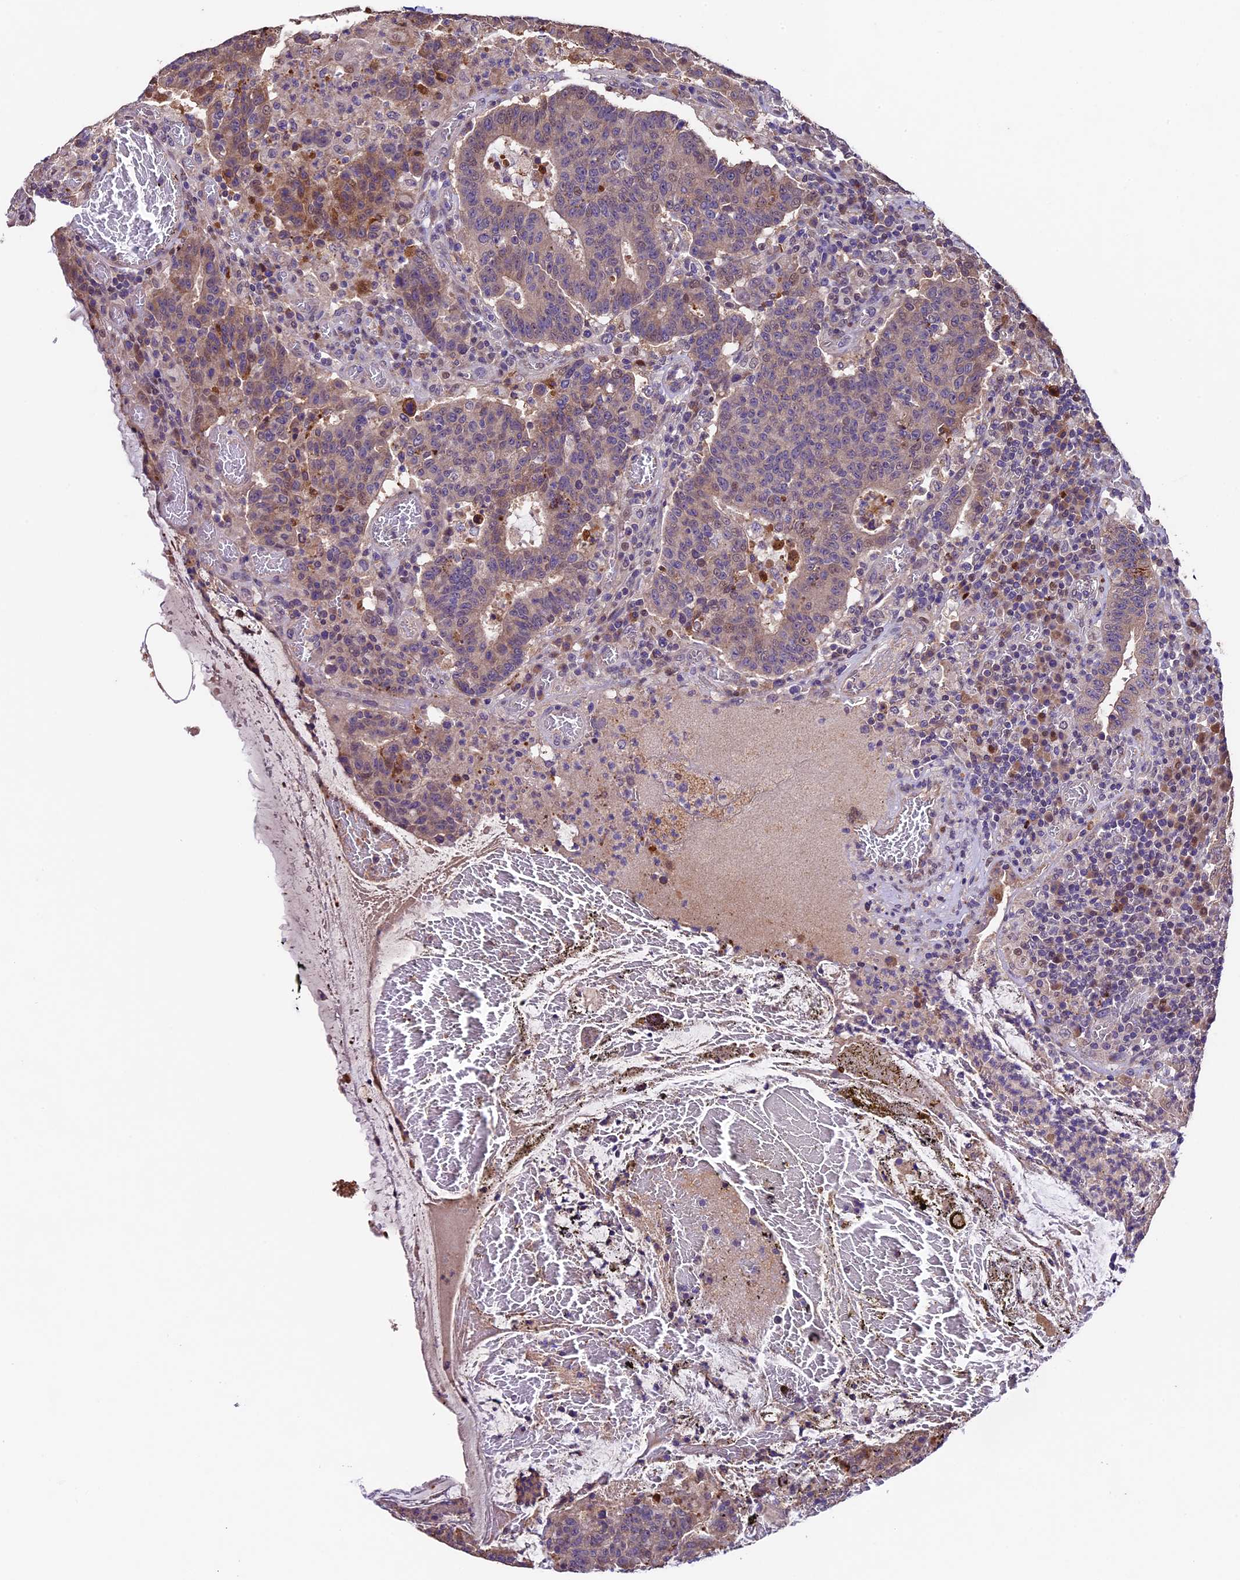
{"staining": {"intensity": "weak", "quantity": "25%-75%", "location": "cytoplasmic/membranous"}, "tissue": "colorectal cancer", "cell_type": "Tumor cells", "image_type": "cancer", "snomed": [{"axis": "morphology", "description": "Adenocarcinoma, NOS"}, {"axis": "topography", "description": "Colon"}], "caption": "Immunohistochemistry staining of adenocarcinoma (colorectal), which displays low levels of weak cytoplasmic/membranous expression in approximately 25%-75% of tumor cells indicating weak cytoplasmic/membranous protein expression. The staining was performed using DAB (3,3'-diaminobenzidine) (brown) for protein detection and nuclei were counterstained in hematoxylin (blue).", "gene": "SBNO2", "patient": {"sex": "female", "age": 75}}